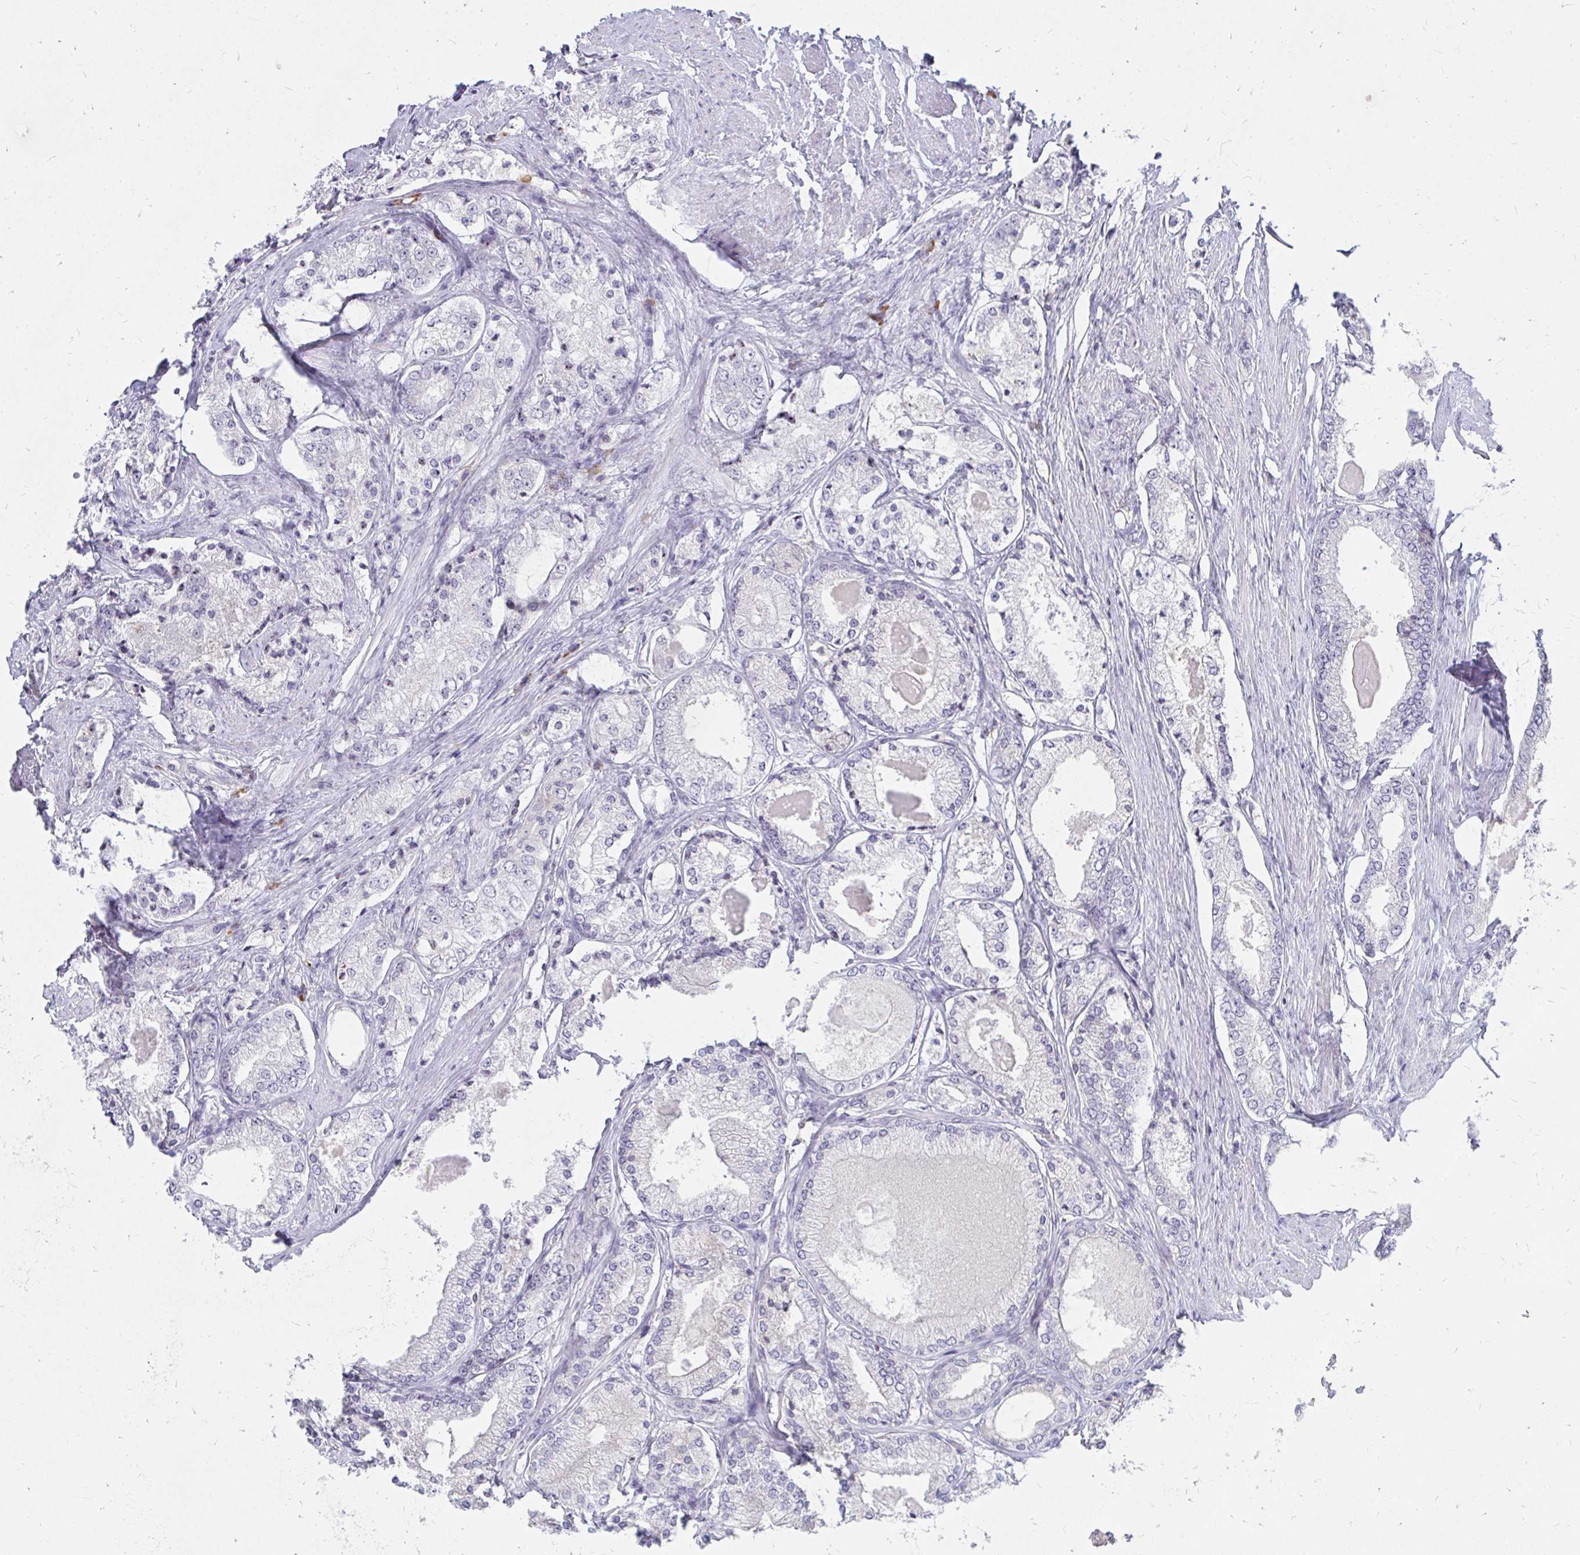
{"staining": {"intensity": "negative", "quantity": "none", "location": "none"}, "tissue": "prostate cancer", "cell_type": "Tumor cells", "image_type": "cancer", "snomed": [{"axis": "morphology", "description": "Adenocarcinoma, NOS"}, {"axis": "morphology", "description": "Adenocarcinoma, Low grade"}, {"axis": "topography", "description": "Prostate"}], "caption": "The immunohistochemistry micrograph has no significant staining in tumor cells of prostate cancer (adenocarcinoma (low-grade)) tissue.", "gene": "FAM9A", "patient": {"sex": "male", "age": 68}}